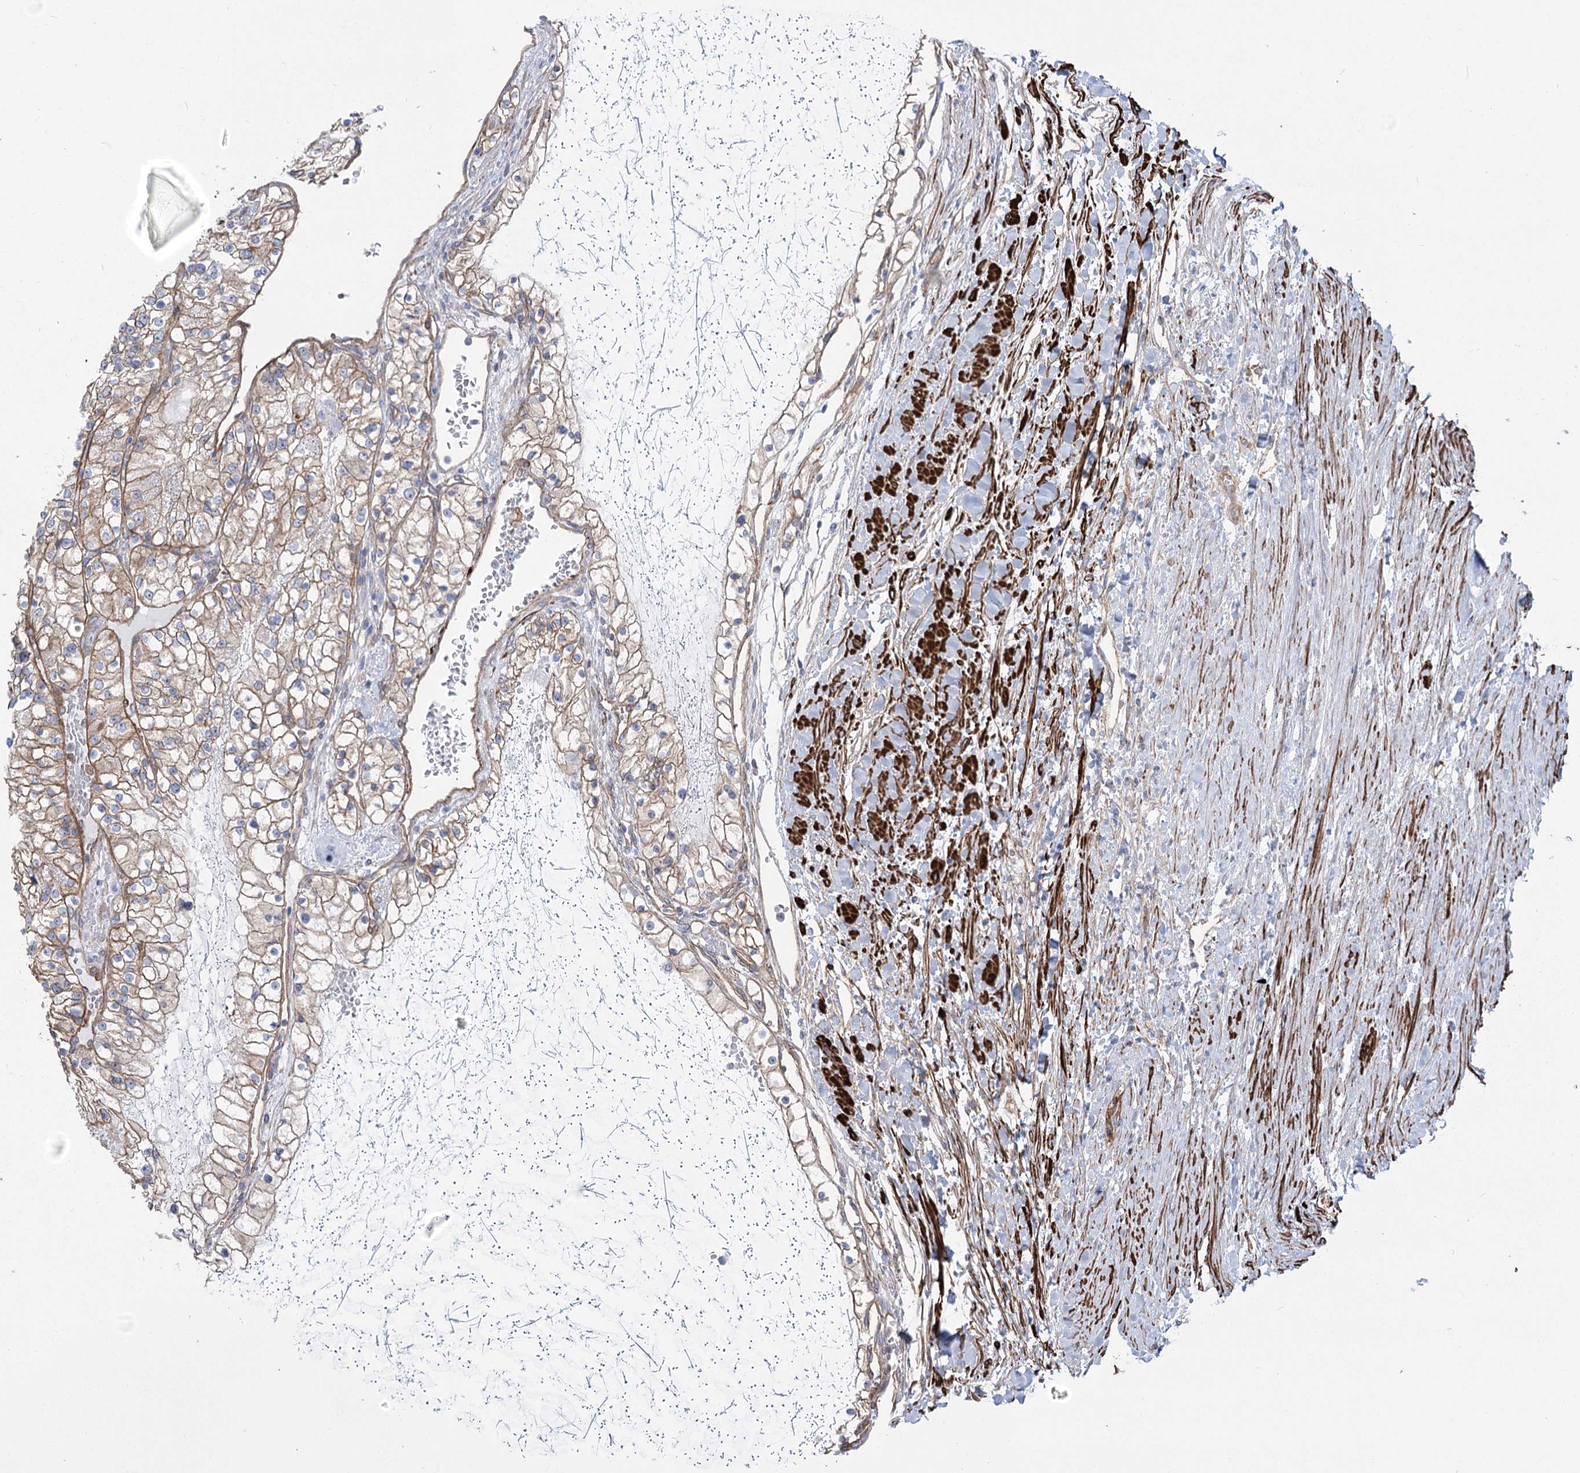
{"staining": {"intensity": "weak", "quantity": ">75%", "location": "cytoplasmic/membranous"}, "tissue": "renal cancer", "cell_type": "Tumor cells", "image_type": "cancer", "snomed": [{"axis": "morphology", "description": "Normal tissue, NOS"}, {"axis": "morphology", "description": "Adenocarcinoma, NOS"}, {"axis": "topography", "description": "Kidney"}], "caption": "Brown immunohistochemical staining in renal adenocarcinoma exhibits weak cytoplasmic/membranous expression in about >75% of tumor cells.", "gene": "PLEKHA5", "patient": {"sex": "male", "age": 68}}